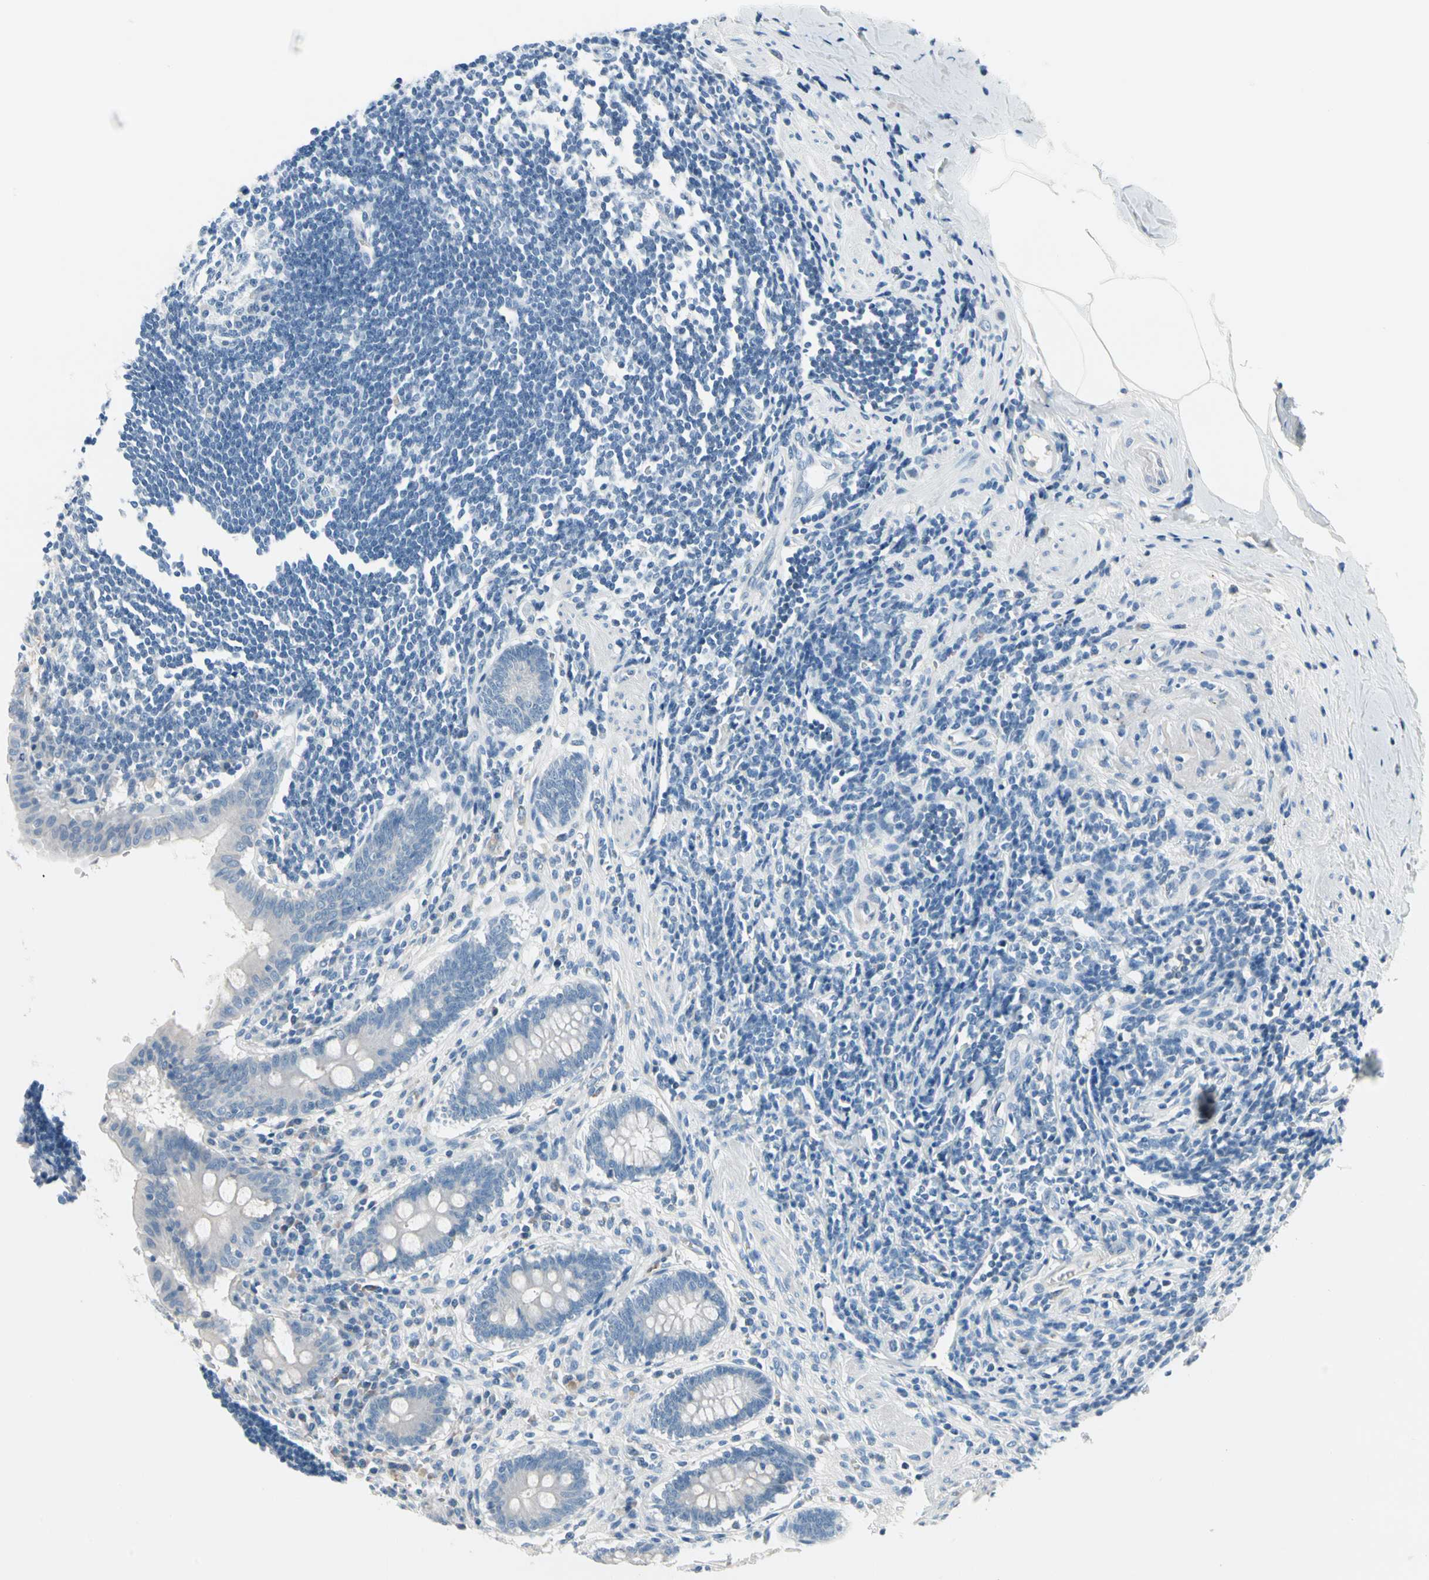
{"staining": {"intensity": "negative", "quantity": "none", "location": "none"}, "tissue": "appendix", "cell_type": "Glandular cells", "image_type": "normal", "snomed": [{"axis": "morphology", "description": "Normal tissue, NOS"}, {"axis": "topography", "description": "Appendix"}], "caption": "A high-resolution photomicrograph shows immunohistochemistry staining of normal appendix, which demonstrates no significant expression in glandular cells. (IHC, brightfield microscopy, high magnification).", "gene": "PGR", "patient": {"sex": "female", "age": 50}}